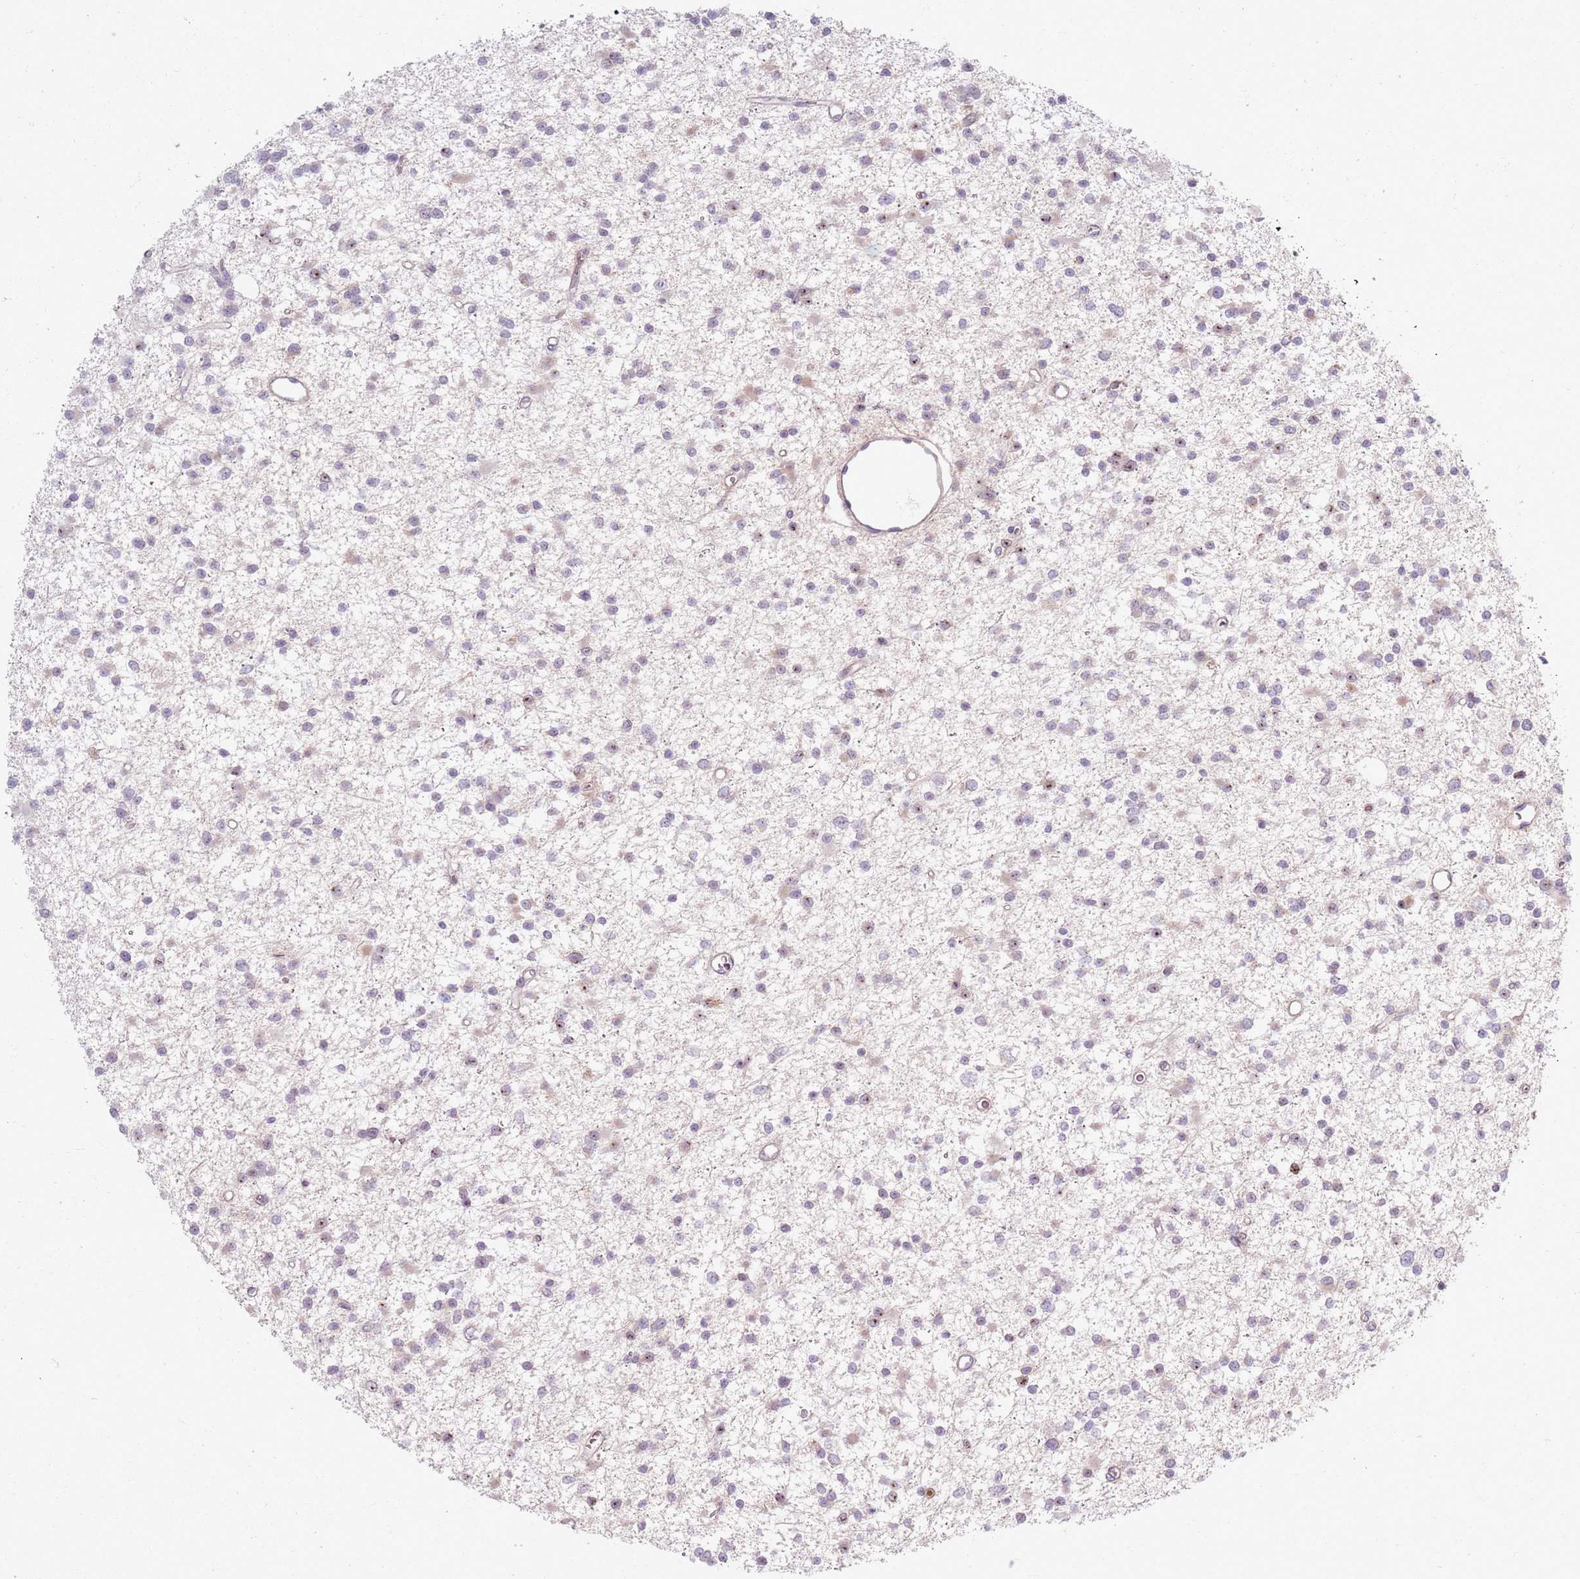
{"staining": {"intensity": "negative", "quantity": "none", "location": "none"}, "tissue": "glioma", "cell_type": "Tumor cells", "image_type": "cancer", "snomed": [{"axis": "morphology", "description": "Glioma, malignant, Low grade"}, {"axis": "topography", "description": "Brain"}], "caption": "Tumor cells show no significant expression in glioma.", "gene": "ZDHHC2", "patient": {"sex": "female", "age": 22}}